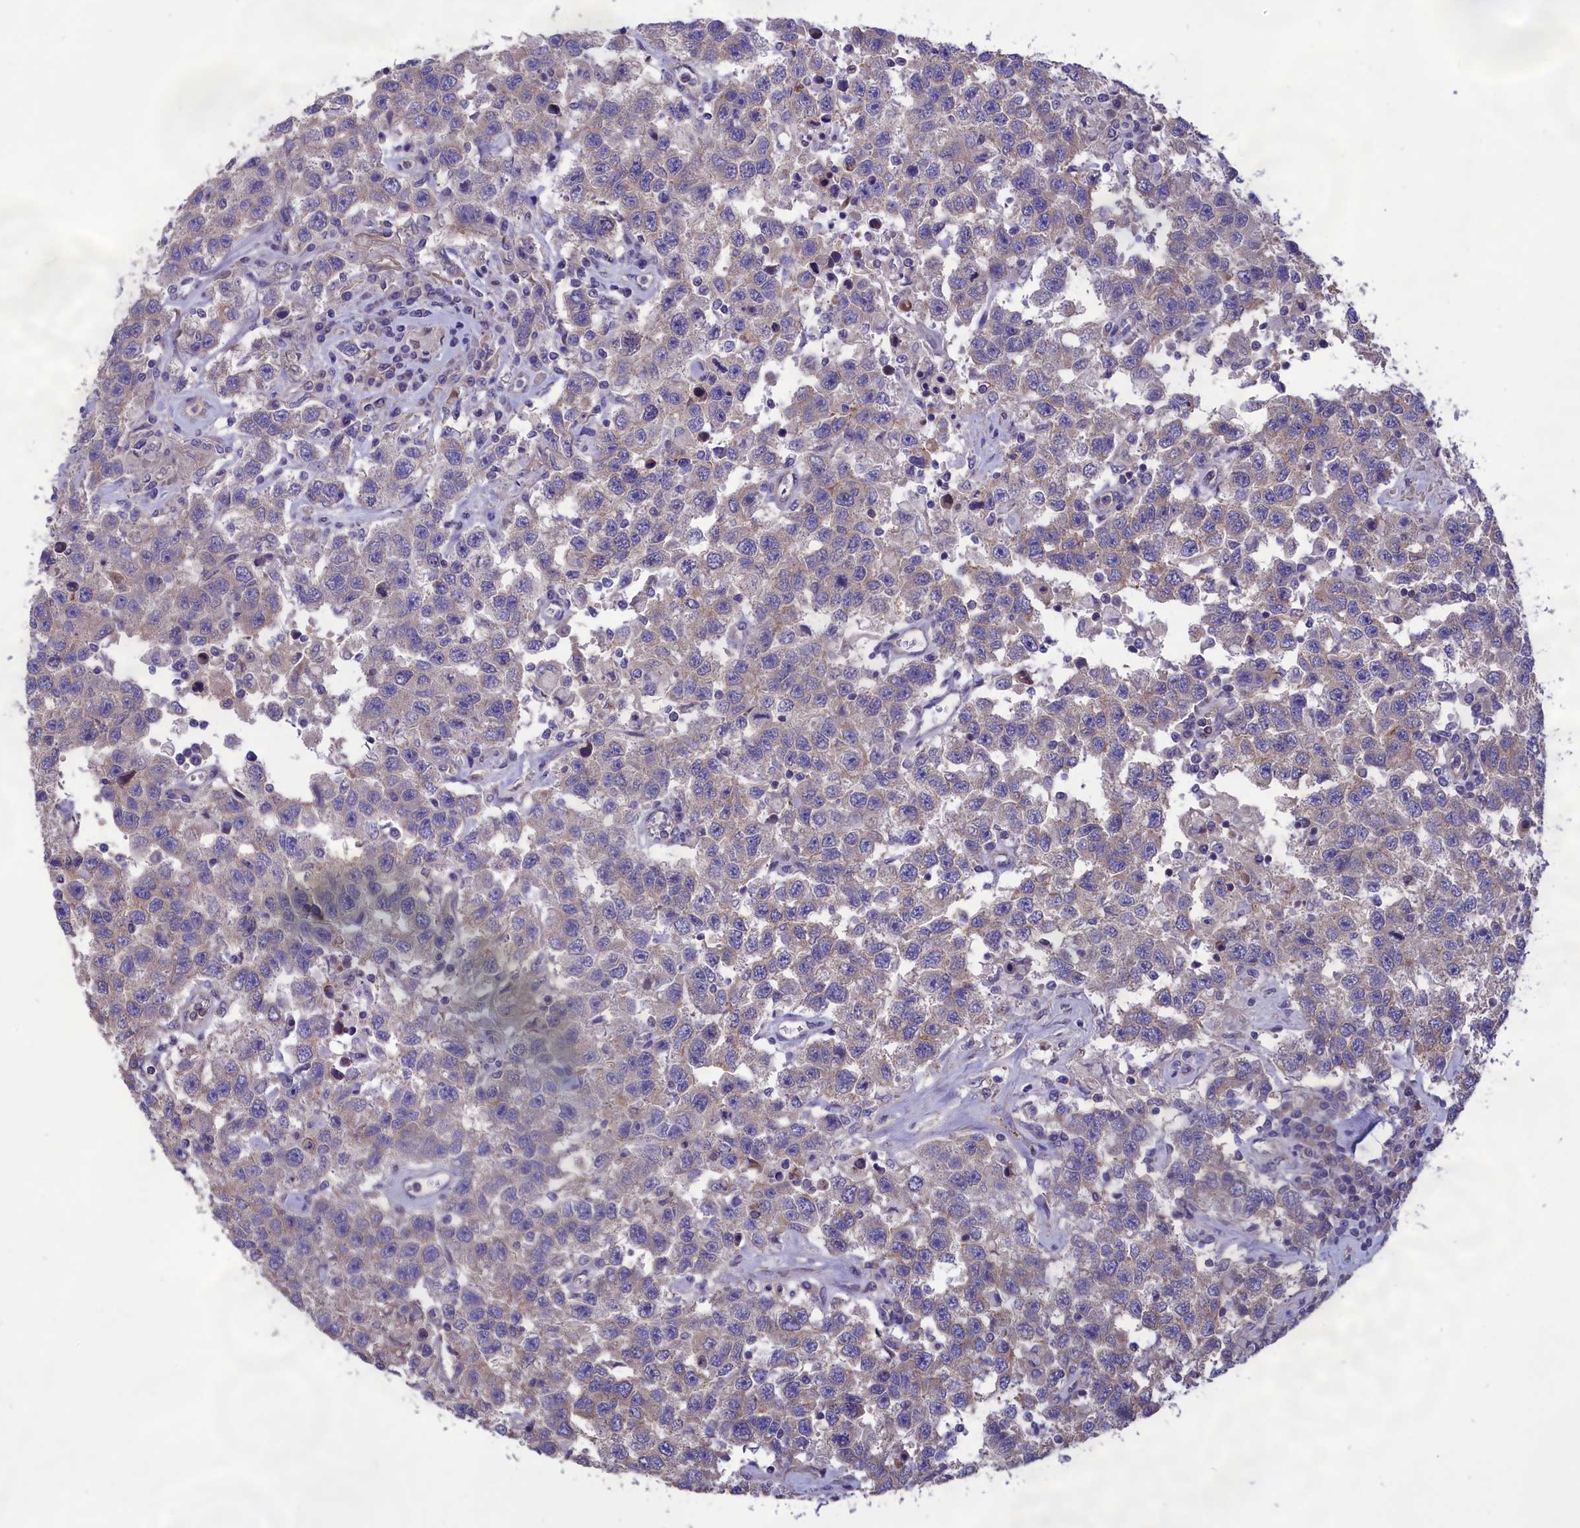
{"staining": {"intensity": "weak", "quantity": "<25%", "location": "cytoplasmic/membranous"}, "tissue": "testis cancer", "cell_type": "Tumor cells", "image_type": "cancer", "snomed": [{"axis": "morphology", "description": "Seminoma, NOS"}, {"axis": "topography", "description": "Testis"}], "caption": "Immunohistochemical staining of human testis cancer (seminoma) exhibits no significant staining in tumor cells.", "gene": "AMDHD2", "patient": {"sex": "male", "age": 41}}